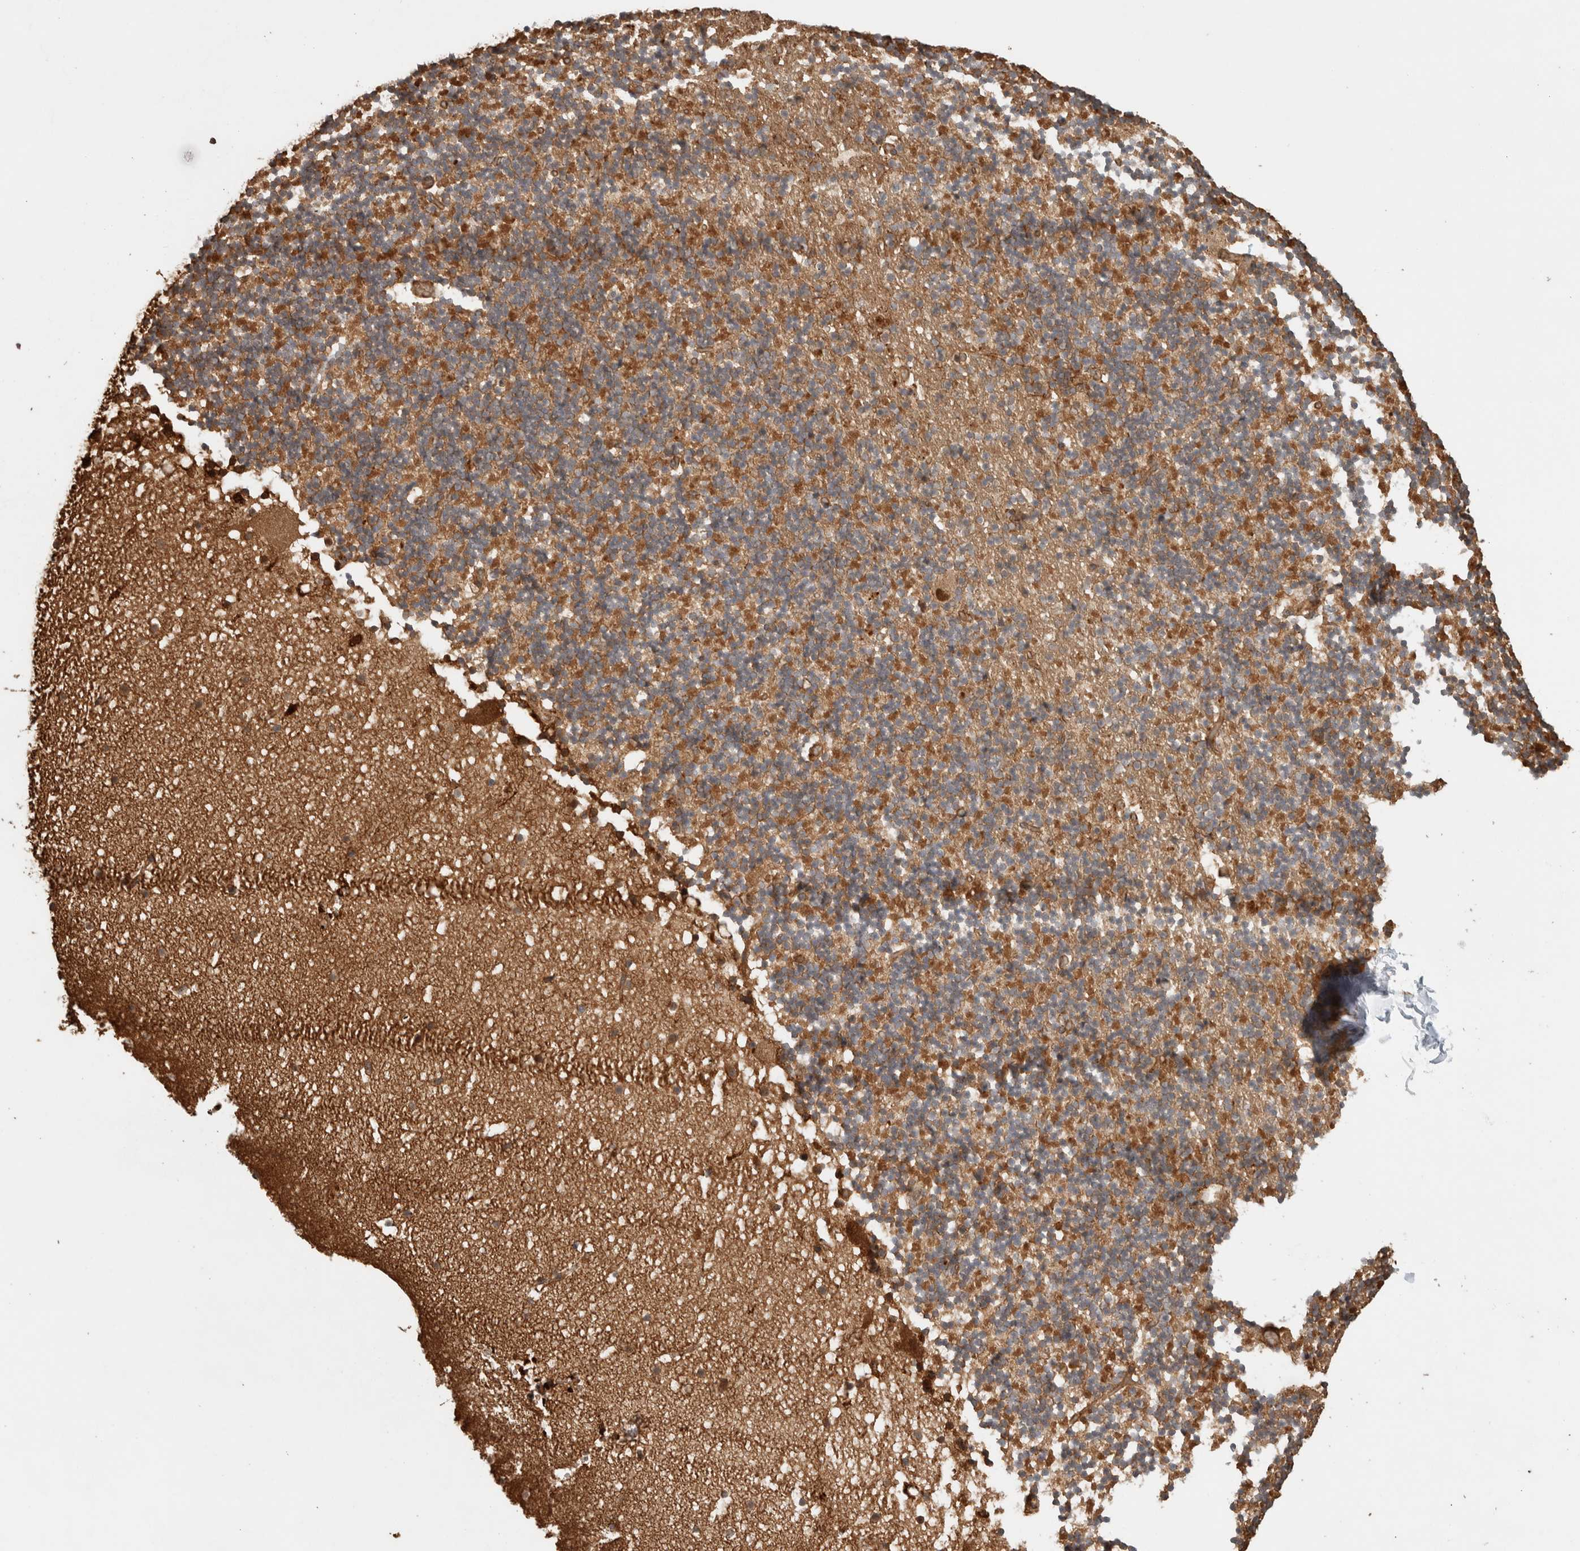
{"staining": {"intensity": "moderate", "quantity": ">75%", "location": "cytoplasmic/membranous"}, "tissue": "cerebellum", "cell_type": "Cells in granular layer", "image_type": "normal", "snomed": [{"axis": "morphology", "description": "Normal tissue, NOS"}, {"axis": "topography", "description": "Cerebellum"}], "caption": "This histopathology image reveals immunohistochemistry (IHC) staining of benign human cerebellum, with medium moderate cytoplasmic/membranous expression in approximately >75% of cells in granular layer.", "gene": "OTUD6B", "patient": {"sex": "male", "age": 57}}